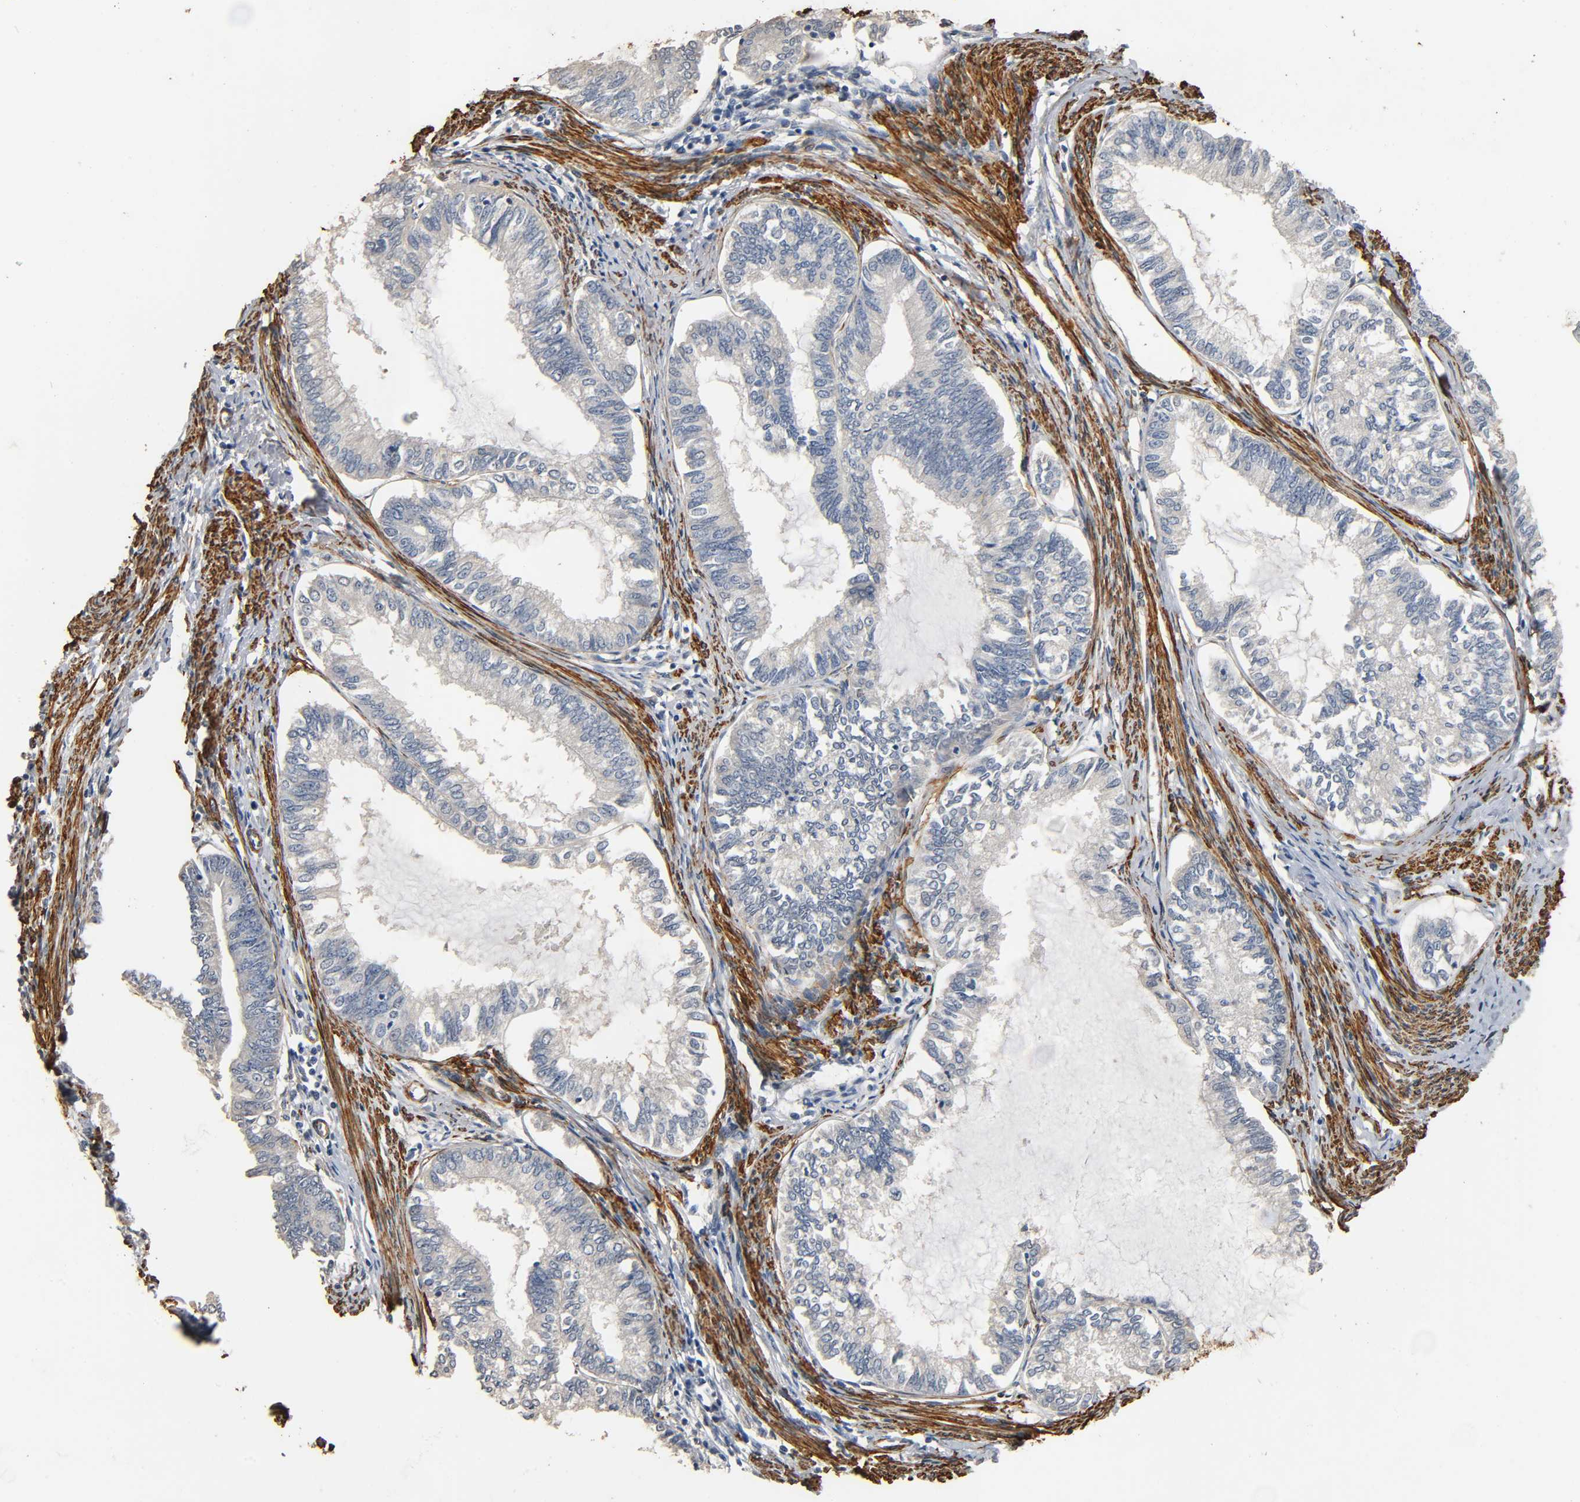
{"staining": {"intensity": "weak", "quantity": "25%-75%", "location": "cytoplasmic/membranous"}, "tissue": "endometrial cancer", "cell_type": "Tumor cells", "image_type": "cancer", "snomed": [{"axis": "morphology", "description": "Adenocarcinoma, NOS"}, {"axis": "topography", "description": "Endometrium"}], "caption": "Immunohistochemical staining of endometrial cancer shows weak cytoplasmic/membranous protein staining in about 25%-75% of tumor cells. Using DAB (3,3'-diaminobenzidine) (brown) and hematoxylin (blue) stains, captured at high magnification using brightfield microscopy.", "gene": "GSTA3", "patient": {"sex": "female", "age": 86}}